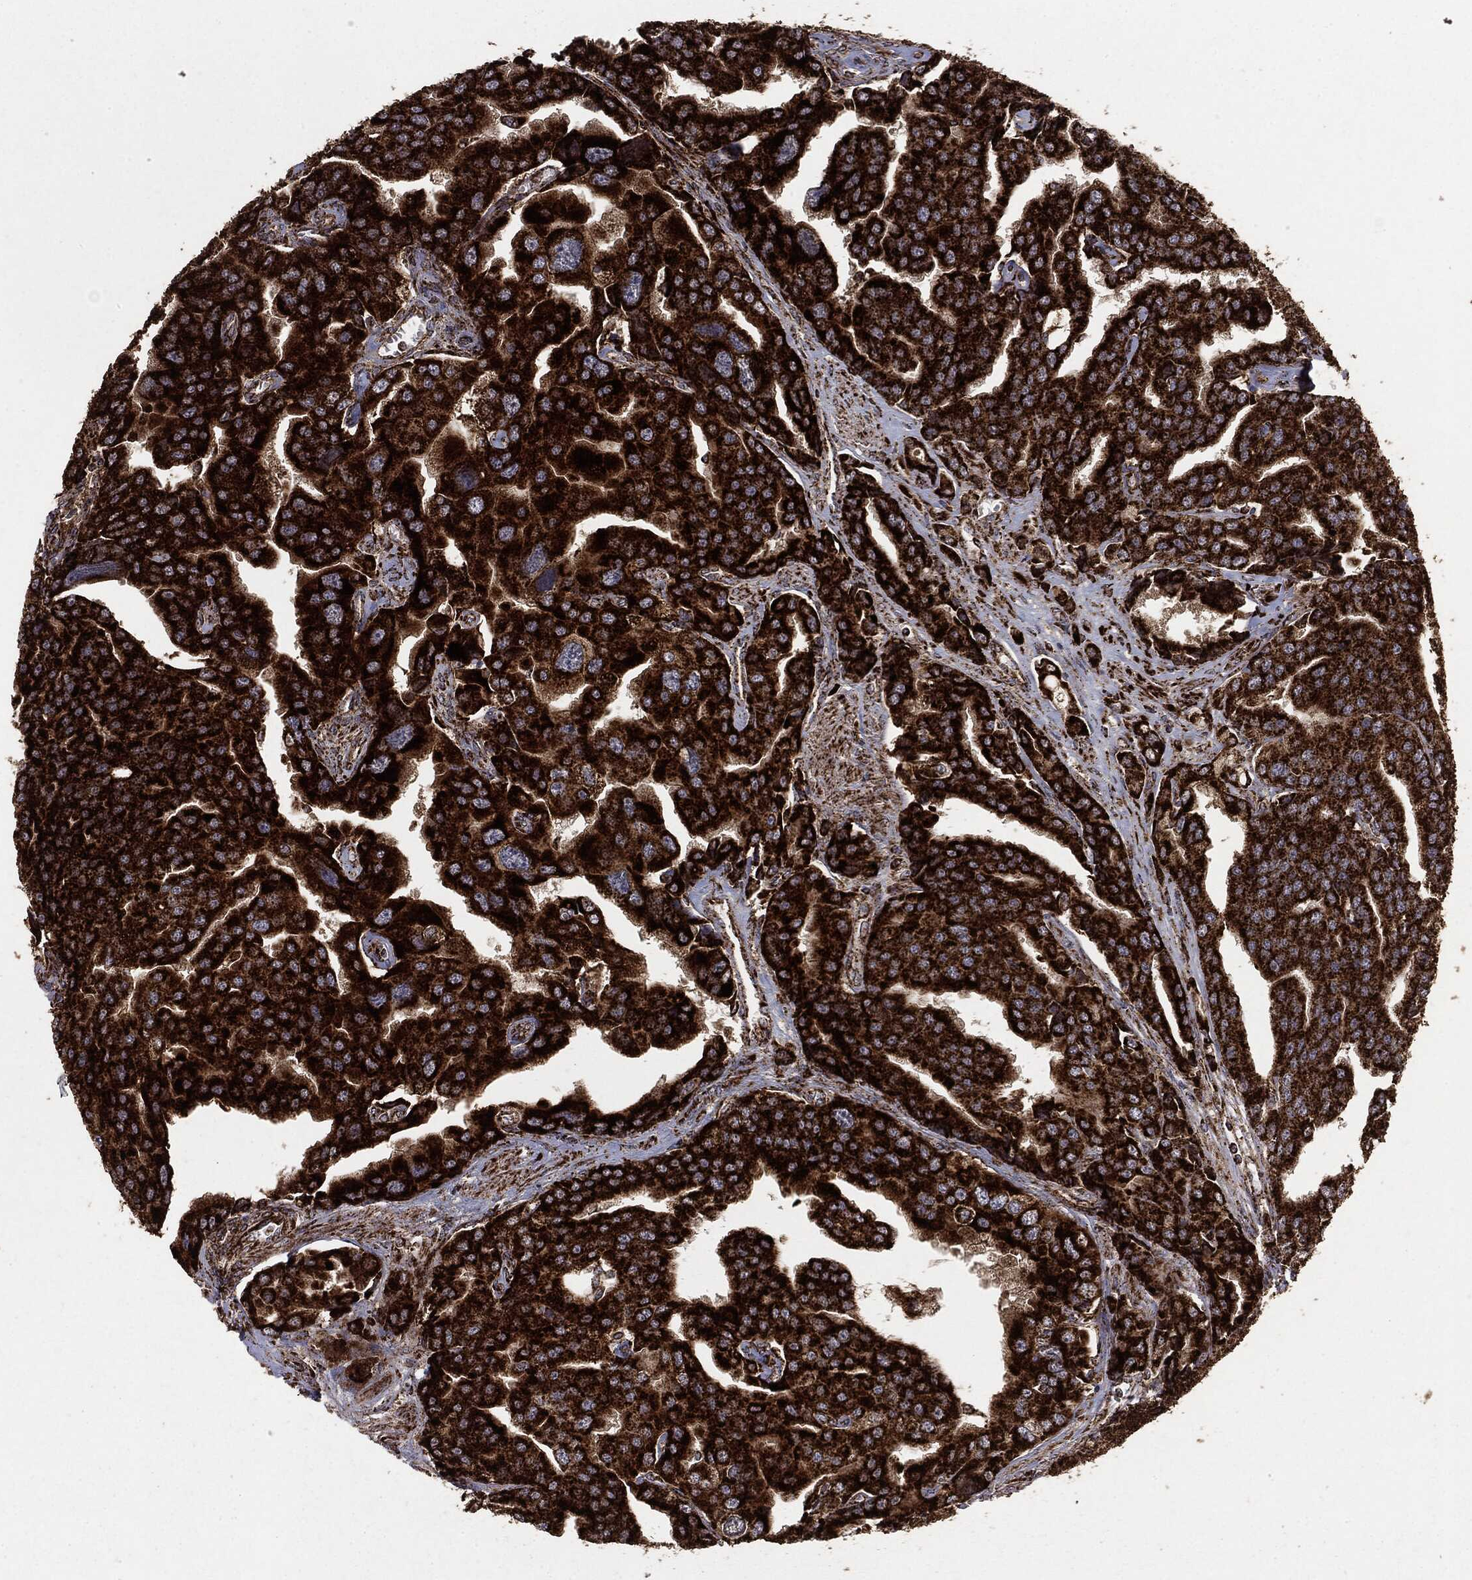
{"staining": {"intensity": "strong", "quantity": ">75%", "location": "cytoplasmic/membranous"}, "tissue": "prostate cancer", "cell_type": "Tumor cells", "image_type": "cancer", "snomed": [{"axis": "morphology", "description": "Adenocarcinoma, NOS"}, {"axis": "topography", "description": "Prostate and seminal vesicle, NOS"}, {"axis": "topography", "description": "Prostate"}], "caption": "About >75% of tumor cells in prostate cancer (adenocarcinoma) reveal strong cytoplasmic/membranous protein positivity as visualized by brown immunohistochemical staining.", "gene": "MAP2K1", "patient": {"sex": "male", "age": 69}}